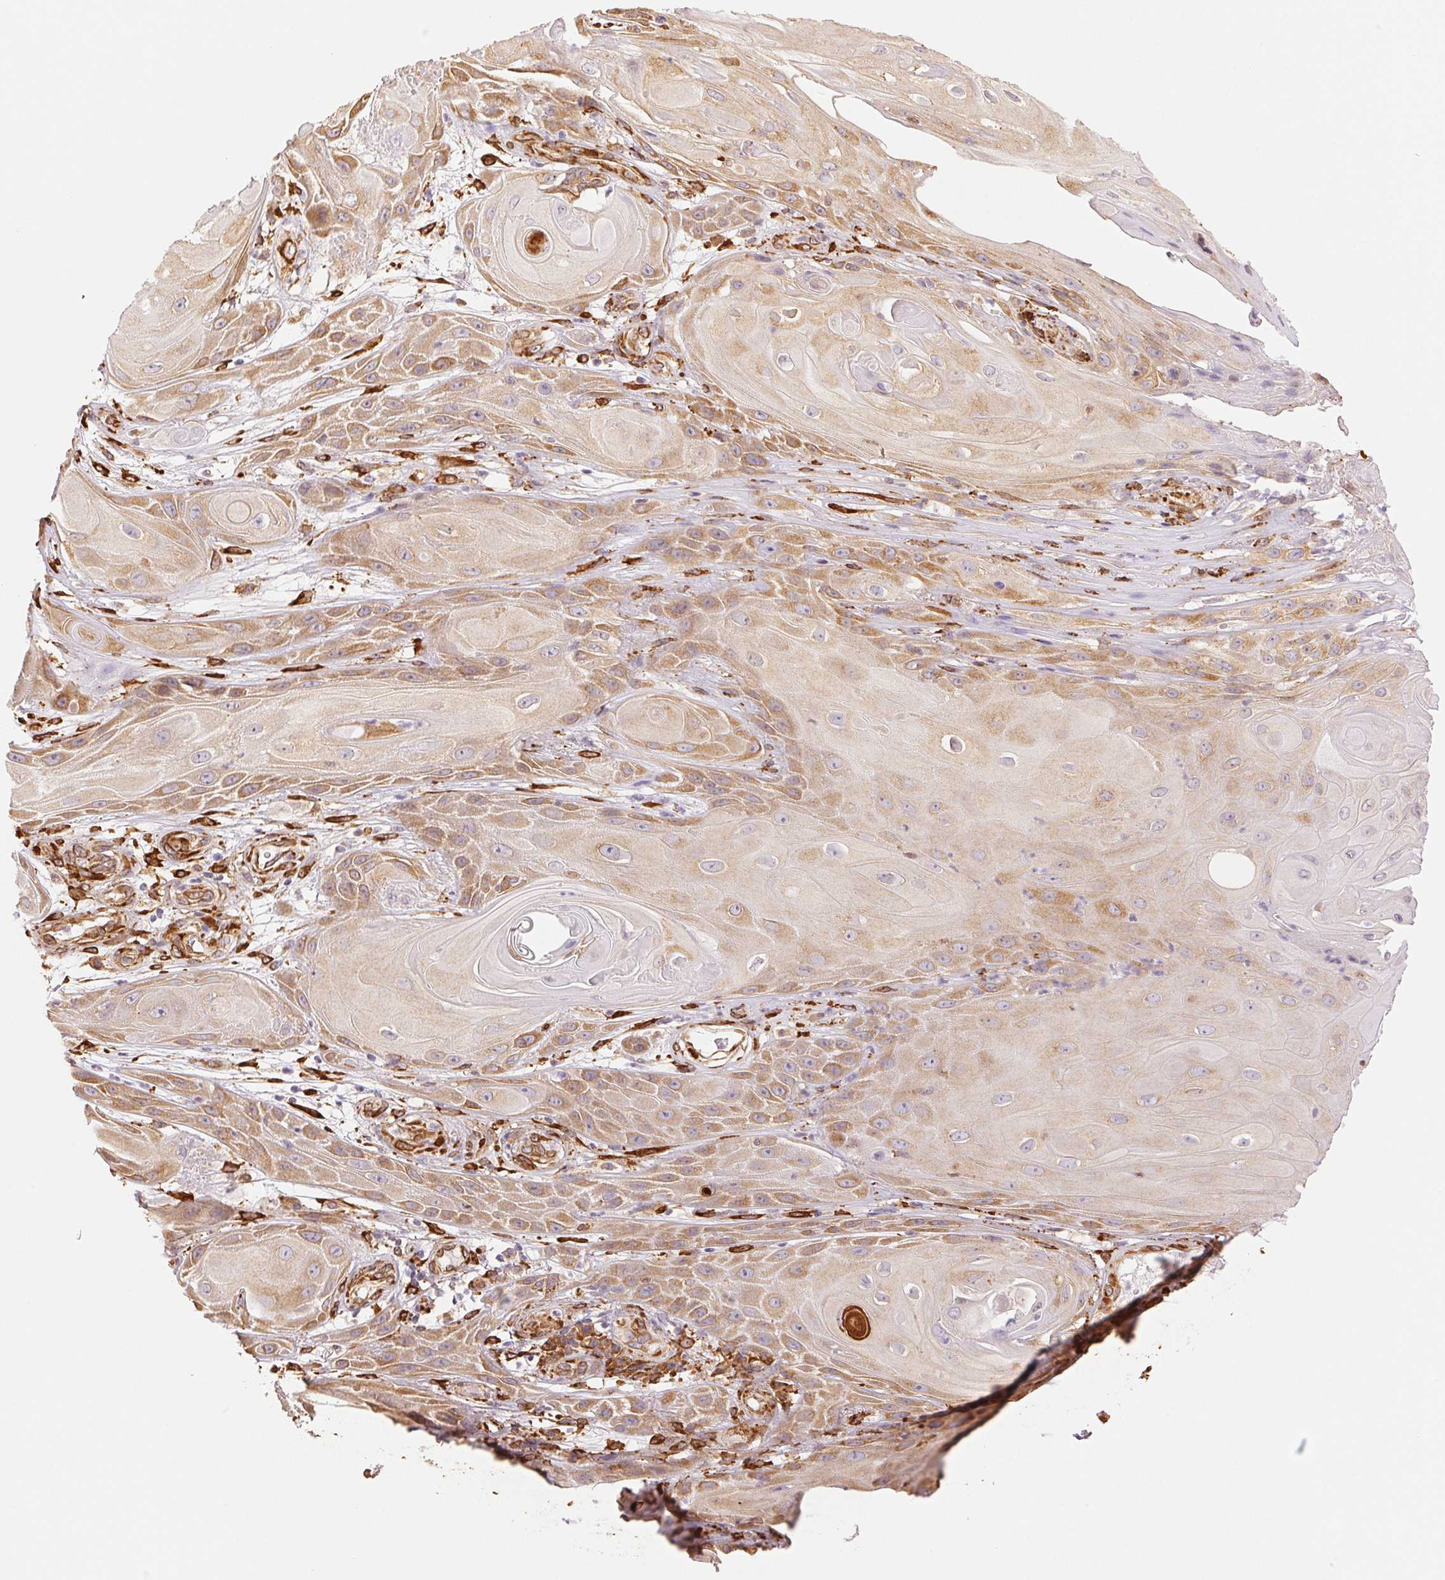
{"staining": {"intensity": "moderate", "quantity": "25%-75%", "location": "cytoplasmic/membranous"}, "tissue": "skin cancer", "cell_type": "Tumor cells", "image_type": "cancer", "snomed": [{"axis": "morphology", "description": "Squamous cell carcinoma, NOS"}, {"axis": "topography", "description": "Skin"}], "caption": "Tumor cells exhibit medium levels of moderate cytoplasmic/membranous expression in about 25%-75% of cells in human skin squamous cell carcinoma. The staining was performed using DAB, with brown indicating positive protein expression. Nuclei are stained blue with hematoxylin.", "gene": "RCN3", "patient": {"sex": "male", "age": 62}}